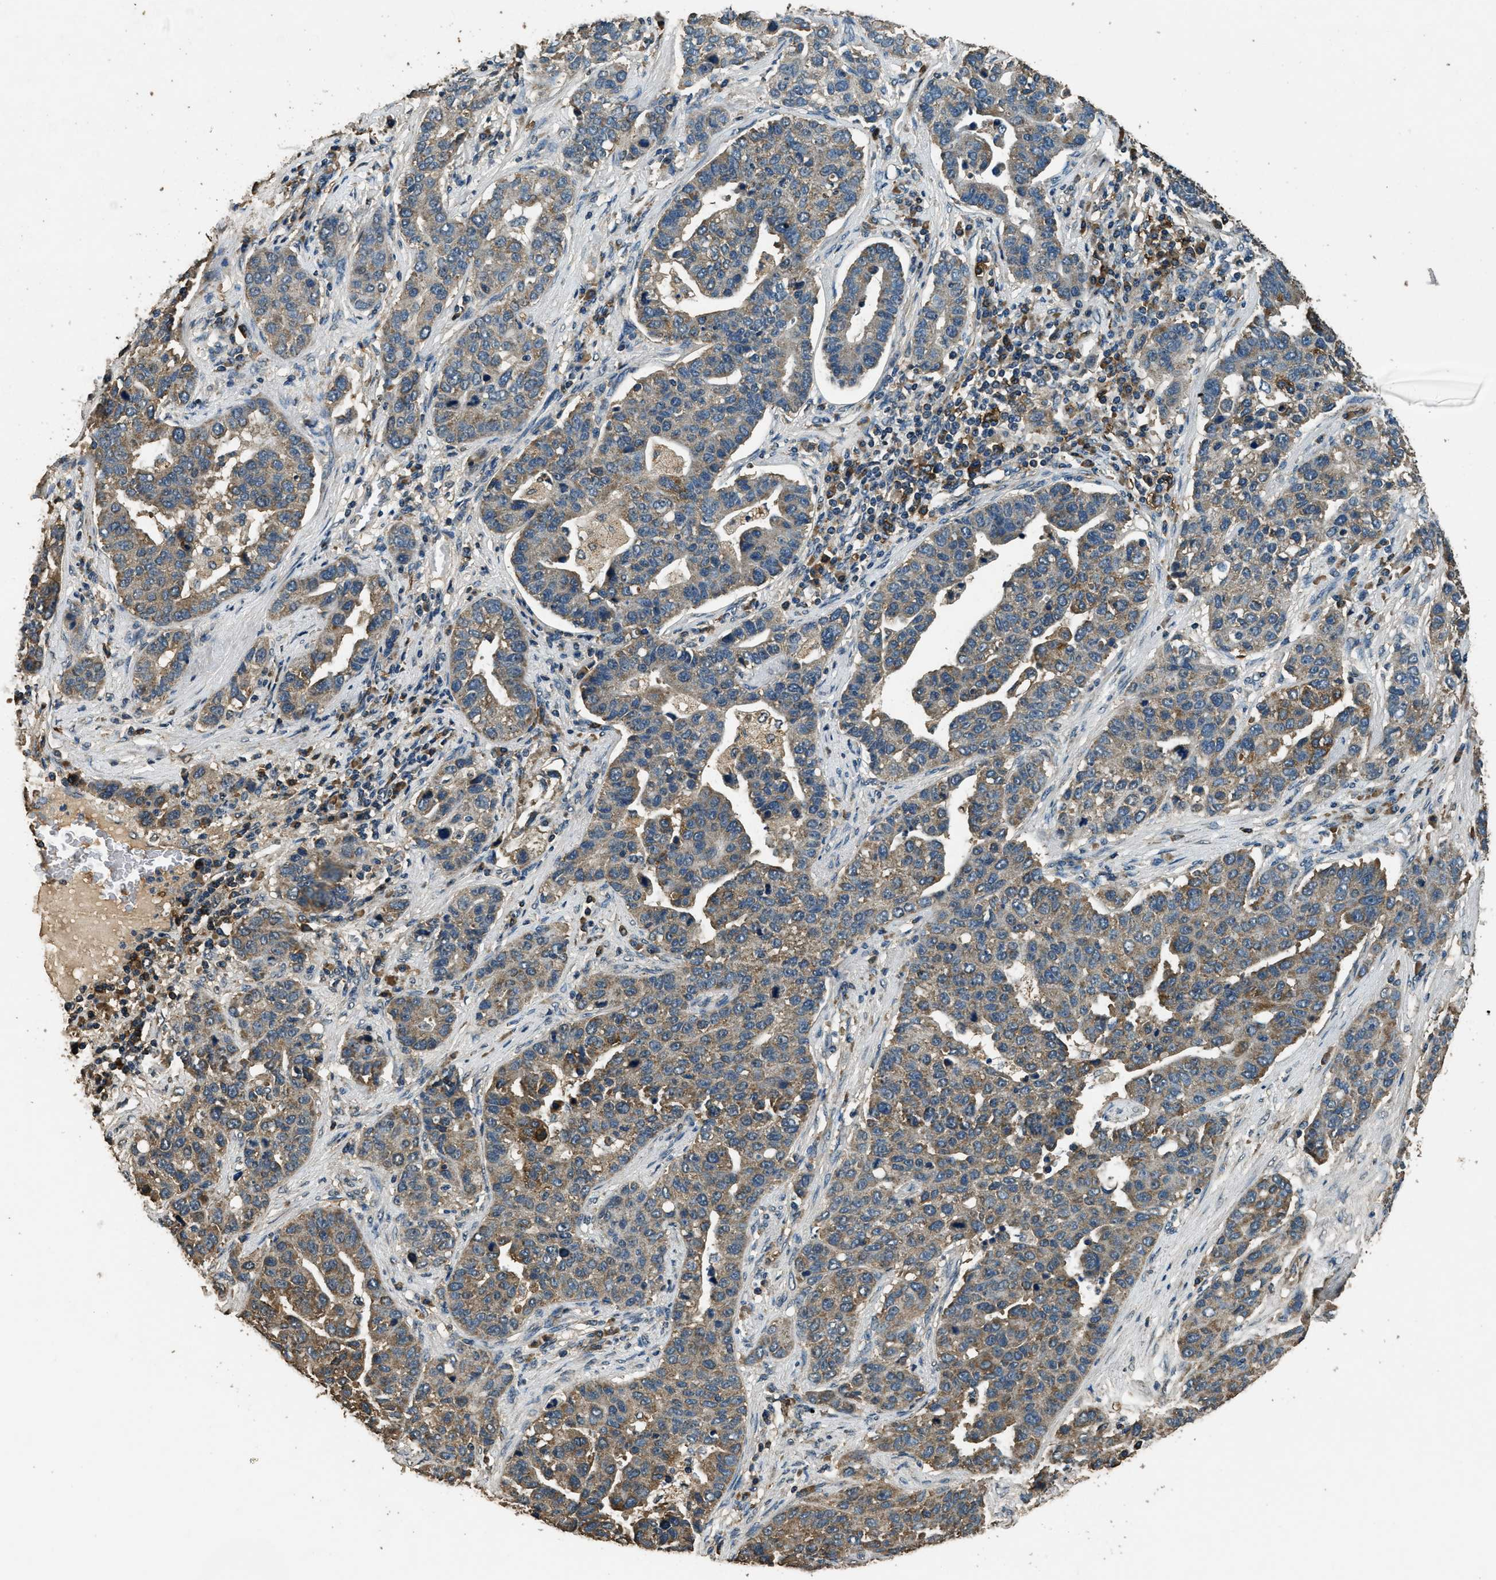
{"staining": {"intensity": "moderate", "quantity": ">75%", "location": "cytoplasmic/membranous"}, "tissue": "pancreatic cancer", "cell_type": "Tumor cells", "image_type": "cancer", "snomed": [{"axis": "morphology", "description": "Adenocarcinoma, NOS"}, {"axis": "topography", "description": "Pancreas"}], "caption": "Tumor cells exhibit medium levels of moderate cytoplasmic/membranous staining in approximately >75% of cells in human pancreatic cancer (adenocarcinoma).", "gene": "SALL3", "patient": {"sex": "female", "age": 61}}